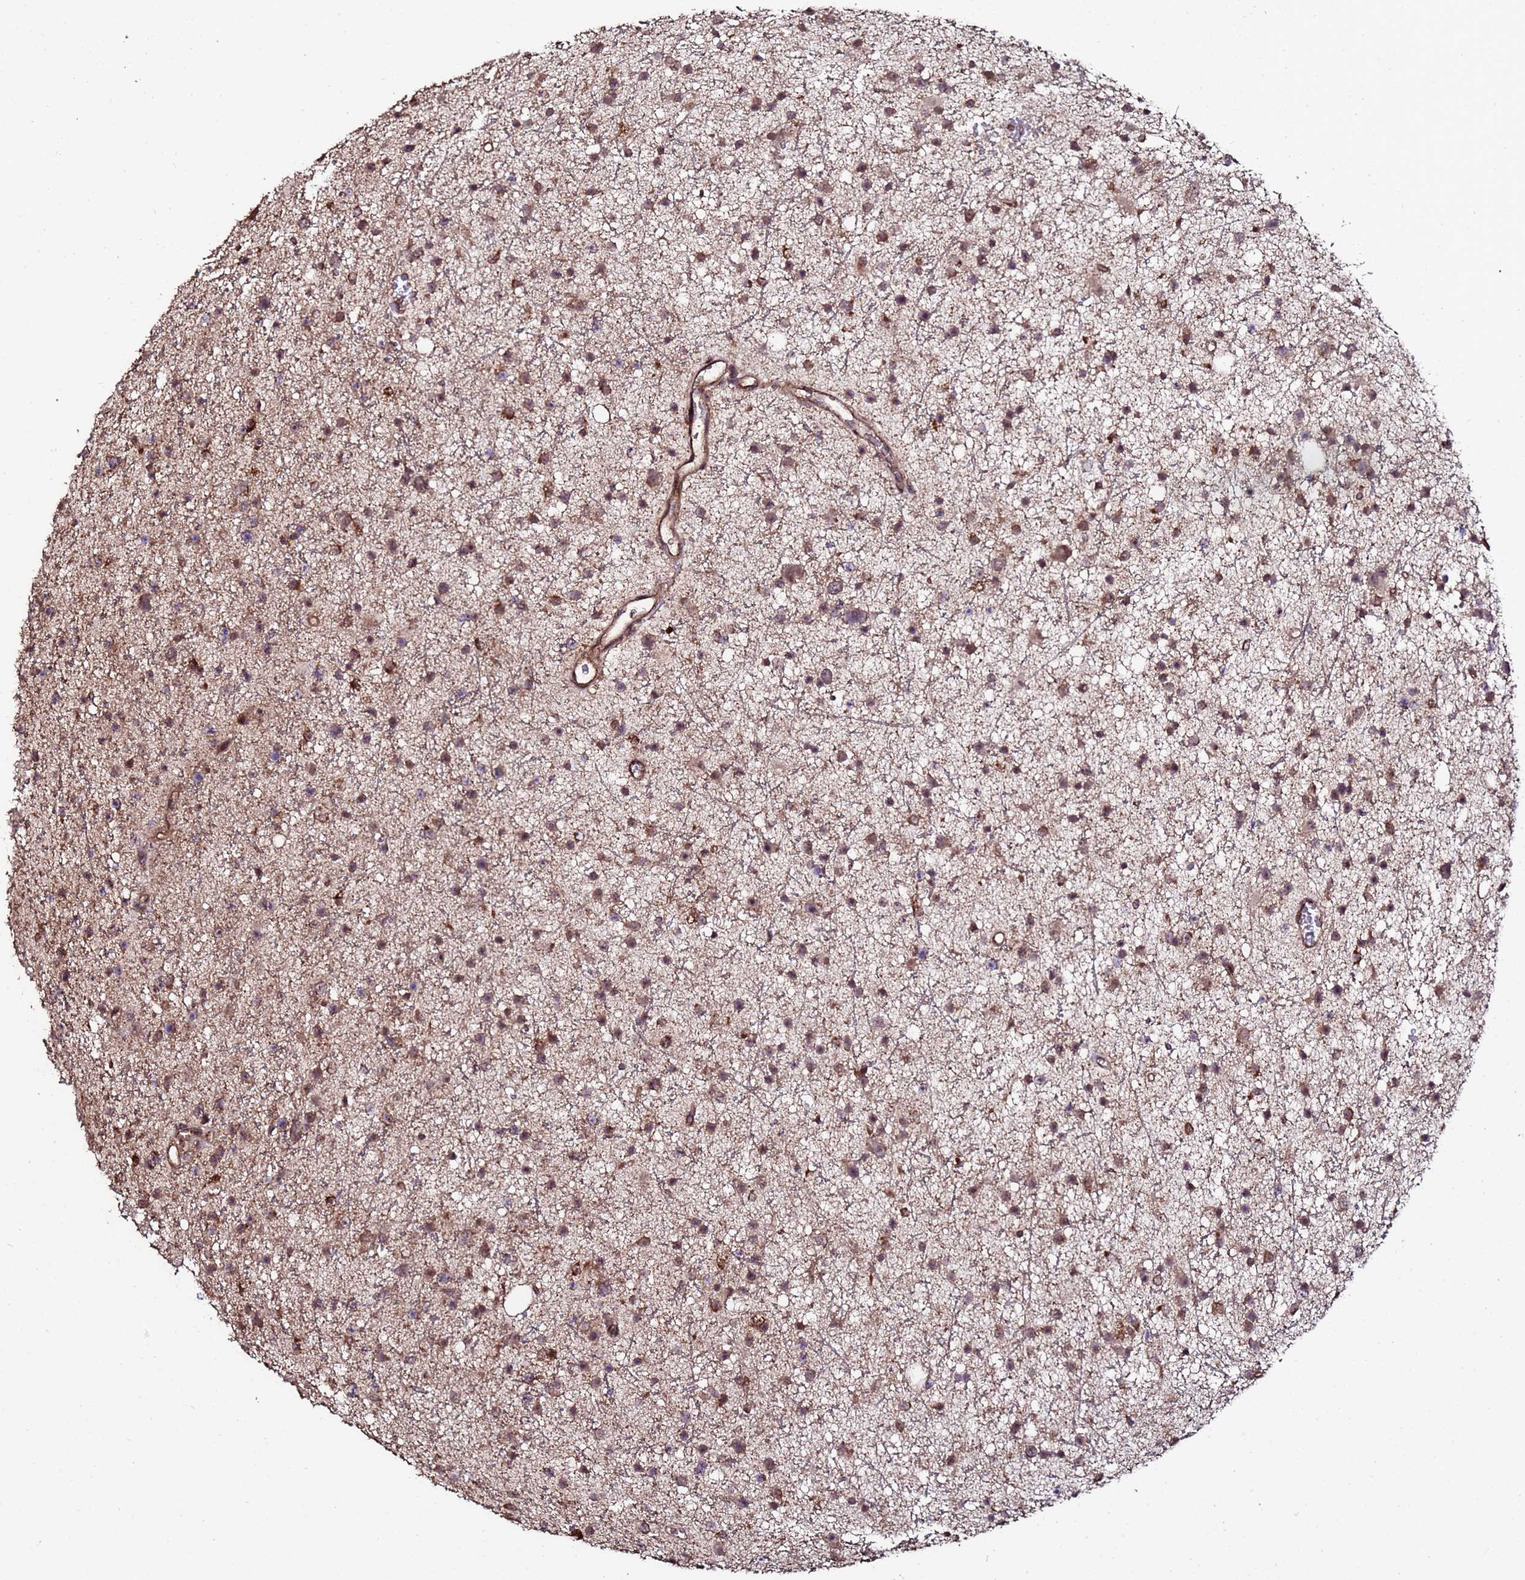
{"staining": {"intensity": "strong", "quantity": ">75%", "location": "cytoplasmic/membranous,nuclear"}, "tissue": "glioma", "cell_type": "Tumor cells", "image_type": "cancer", "snomed": [{"axis": "morphology", "description": "Glioma, malignant, Low grade"}, {"axis": "topography", "description": "Cerebral cortex"}], "caption": "Strong cytoplasmic/membranous and nuclear staining for a protein is seen in approximately >75% of tumor cells of glioma using immunohistochemistry.", "gene": "PRODH", "patient": {"sex": "female", "age": 39}}